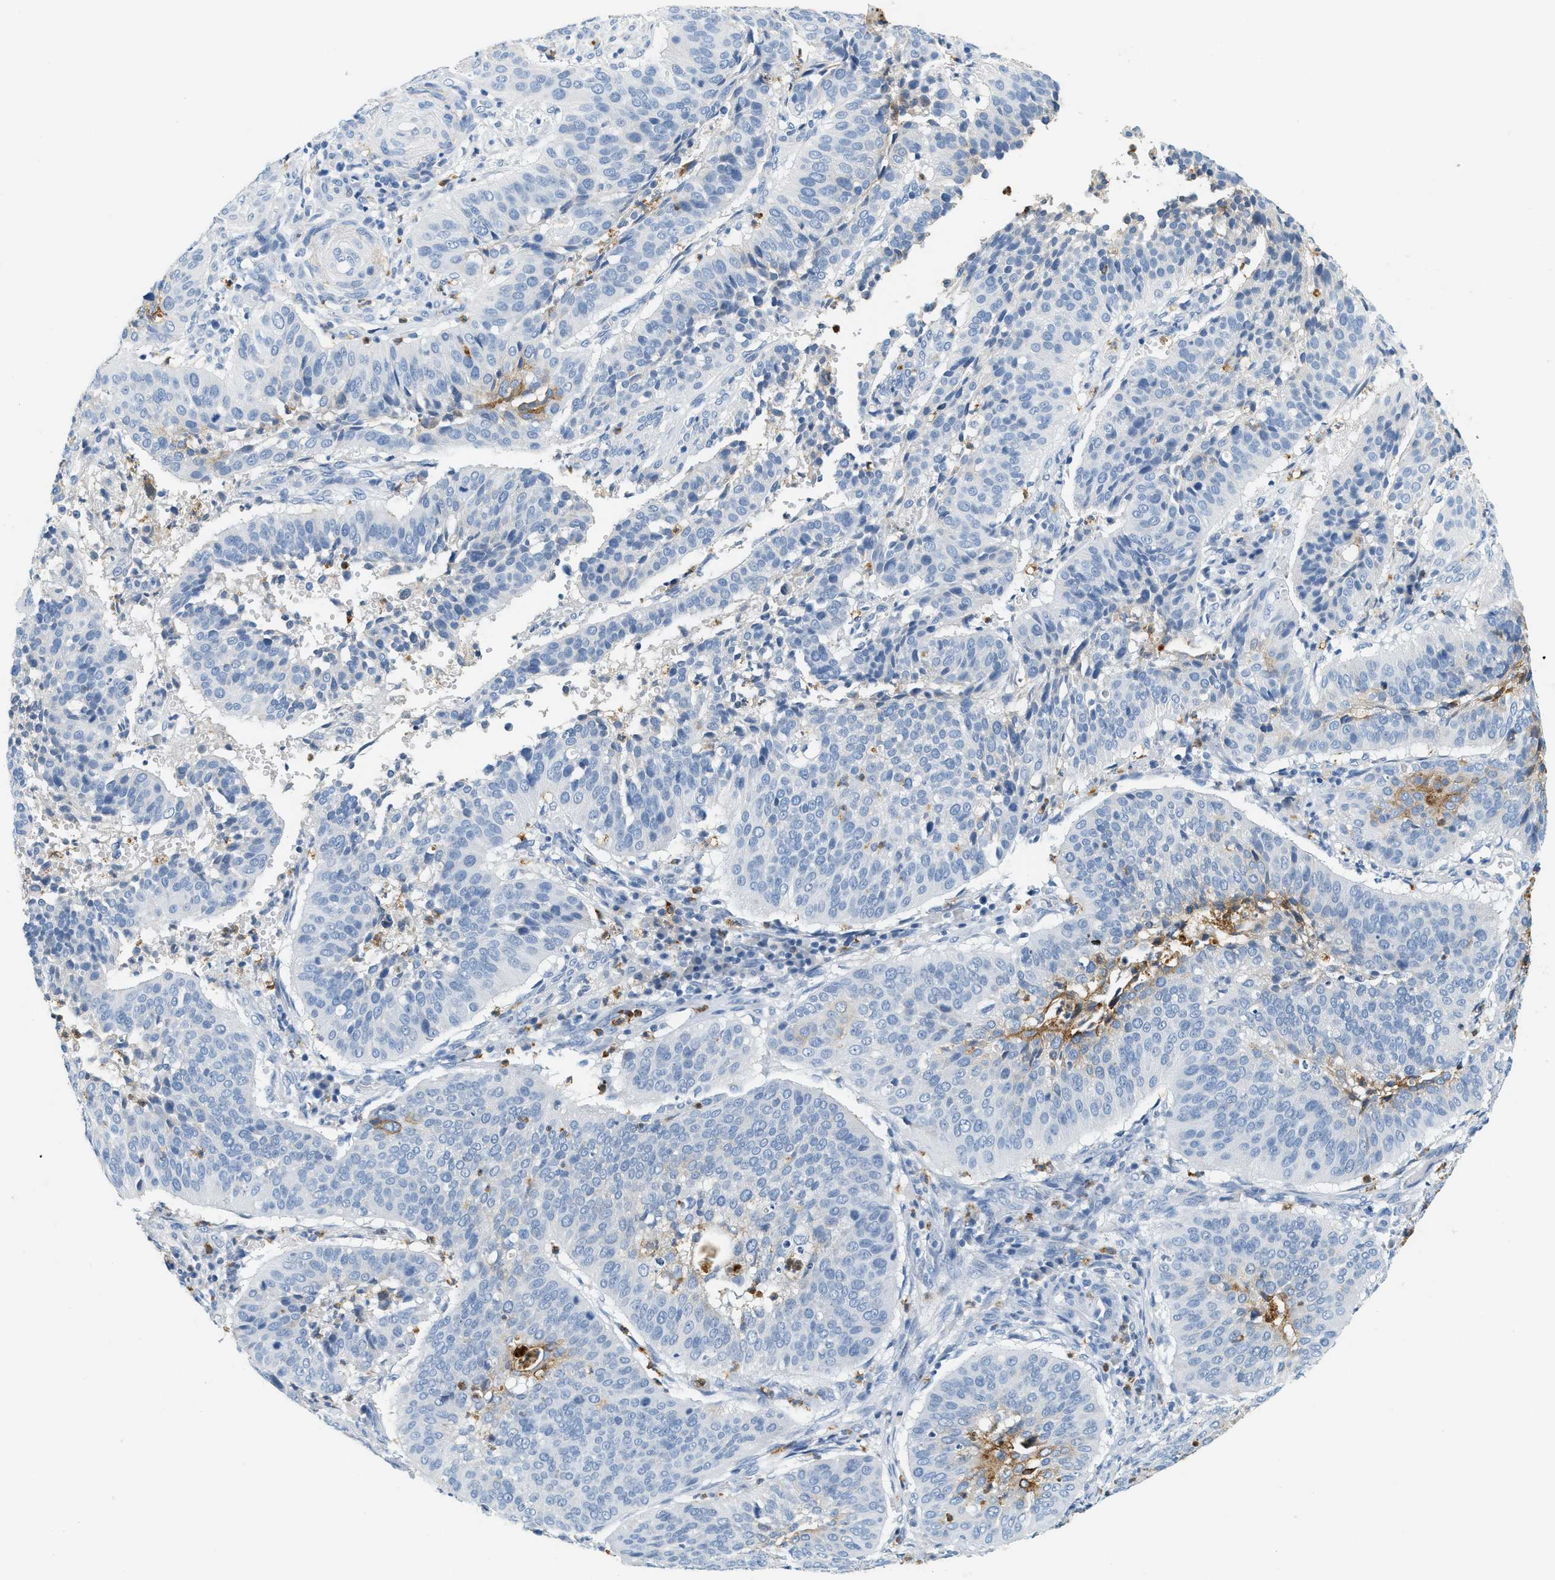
{"staining": {"intensity": "negative", "quantity": "none", "location": "none"}, "tissue": "cervical cancer", "cell_type": "Tumor cells", "image_type": "cancer", "snomed": [{"axis": "morphology", "description": "Normal tissue, NOS"}, {"axis": "morphology", "description": "Squamous cell carcinoma, NOS"}, {"axis": "topography", "description": "Cervix"}], "caption": "Immunohistochemical staining of cervical squamous cell carcinoma displays no significant positivity in tumor cells.", "gene": "LCN2", "patient": {"sex": "female", "age": 39}}